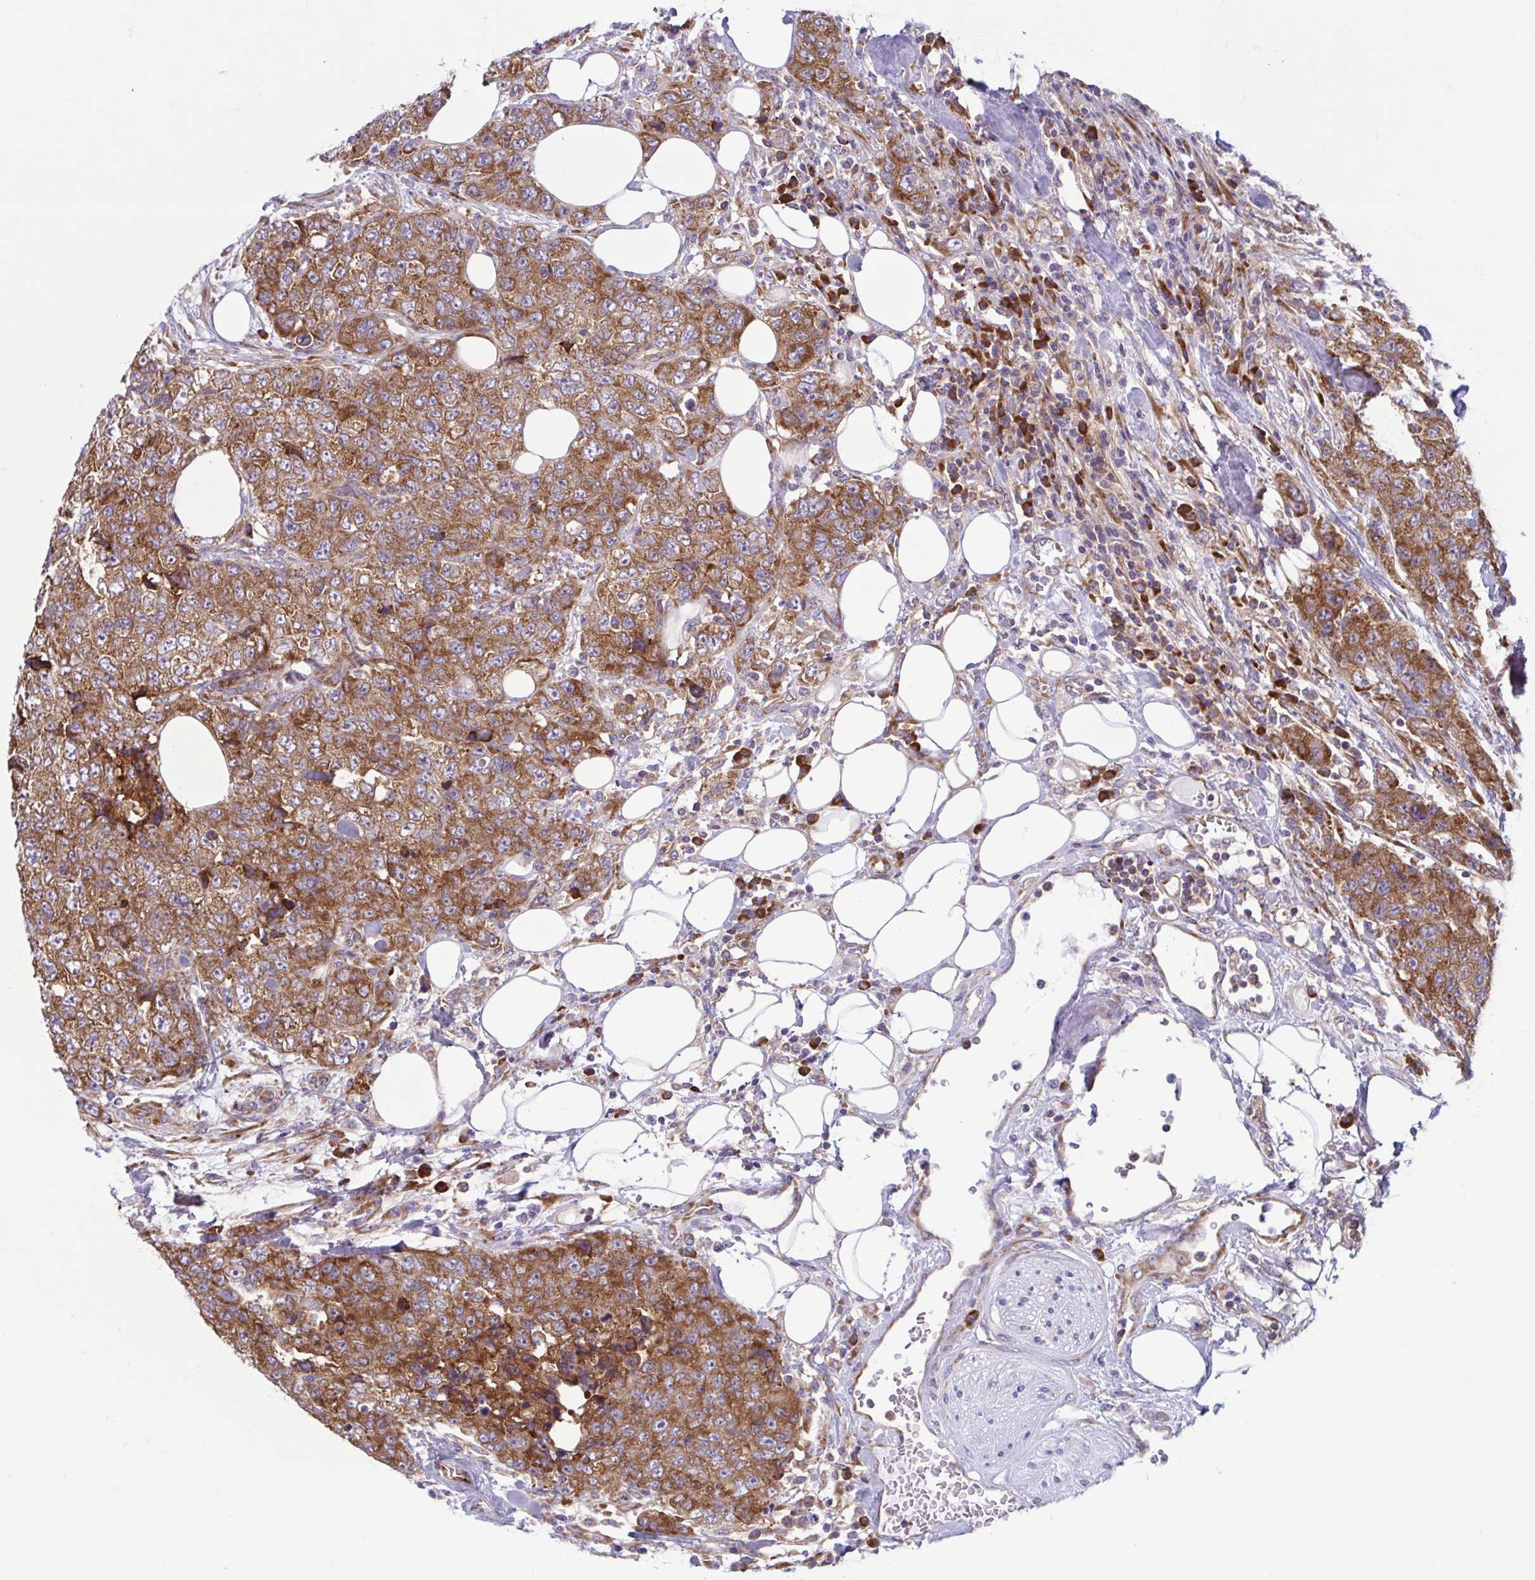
{"staining": {"intensity": "strong", "quantity": ">75%", "location": "cytoplasmic/membranous"}, "tissue": "urothelial cancer", "cell_type": "Tumor cells", "image_type": "cancer", "snomed": [{"axis": "morphology", "description": "Urothelial carcinoma, High grade"}, {"axis": "topography", "description": "Urinary bladder"}], "caption": "Human urothelial cancer stained for a protein (brown) reveals strong cytoplasmic/membranous positive expression in approximately >75% of tumor cells.", "gene": "RPS16", "patient": {"sex": "female", "age": 78}}